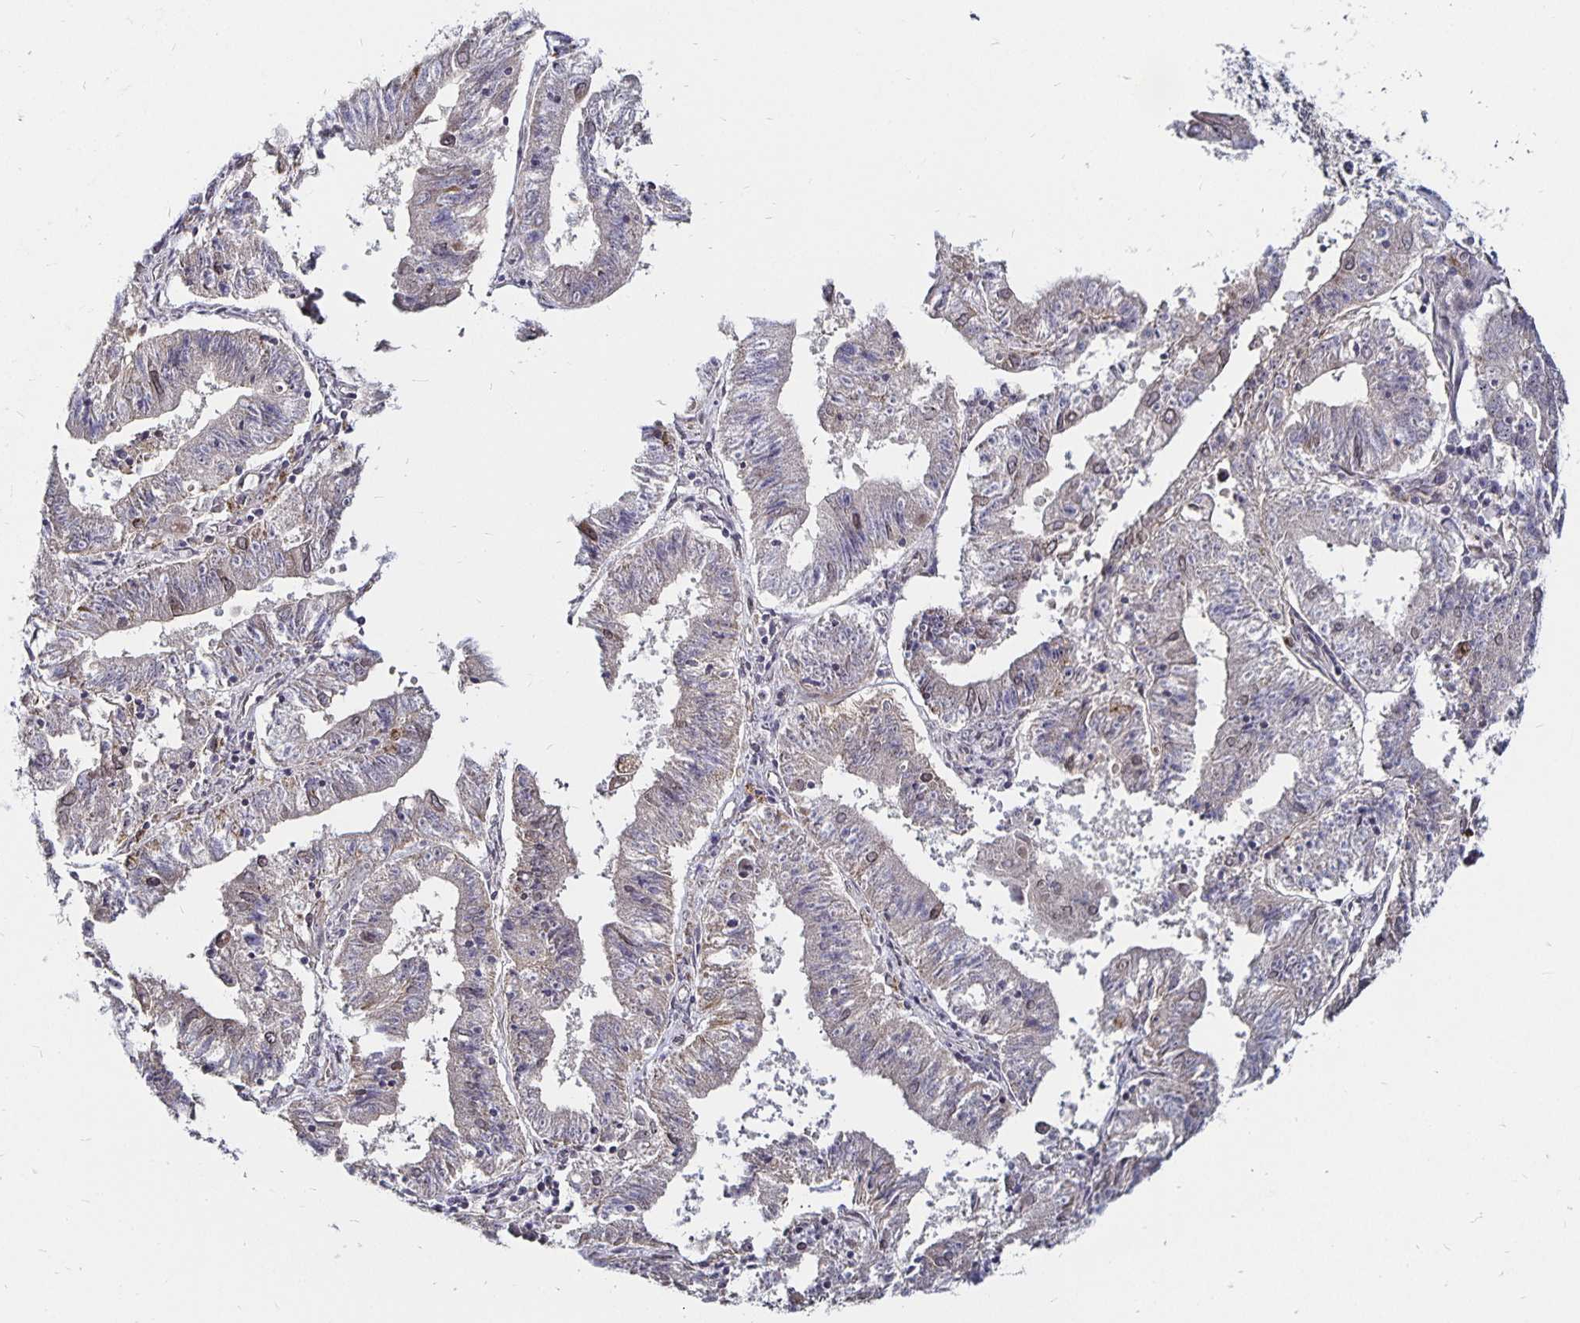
{"staining": {"intensity": "negative", "quantity": "none", "location": "none"}, "tissue": "endometrial cancer", "cell_type": "Tumor cells", "image_type": "cancer", "snomed": [{"axis": "morphology", "description": "Adenocarcinoma, NOS"}, {"axis": "topography", "description": "Endometrium"}], "caption": "This histopathology image is of endometrial cancer stained with immunohistochemistry (IHC) to label a protein in brown with the nuclei are counter-stained blue. There is no positivity in tumor cells.", "gene": "CYP27A1", "patient": {"sex": "female", "age": 82}}